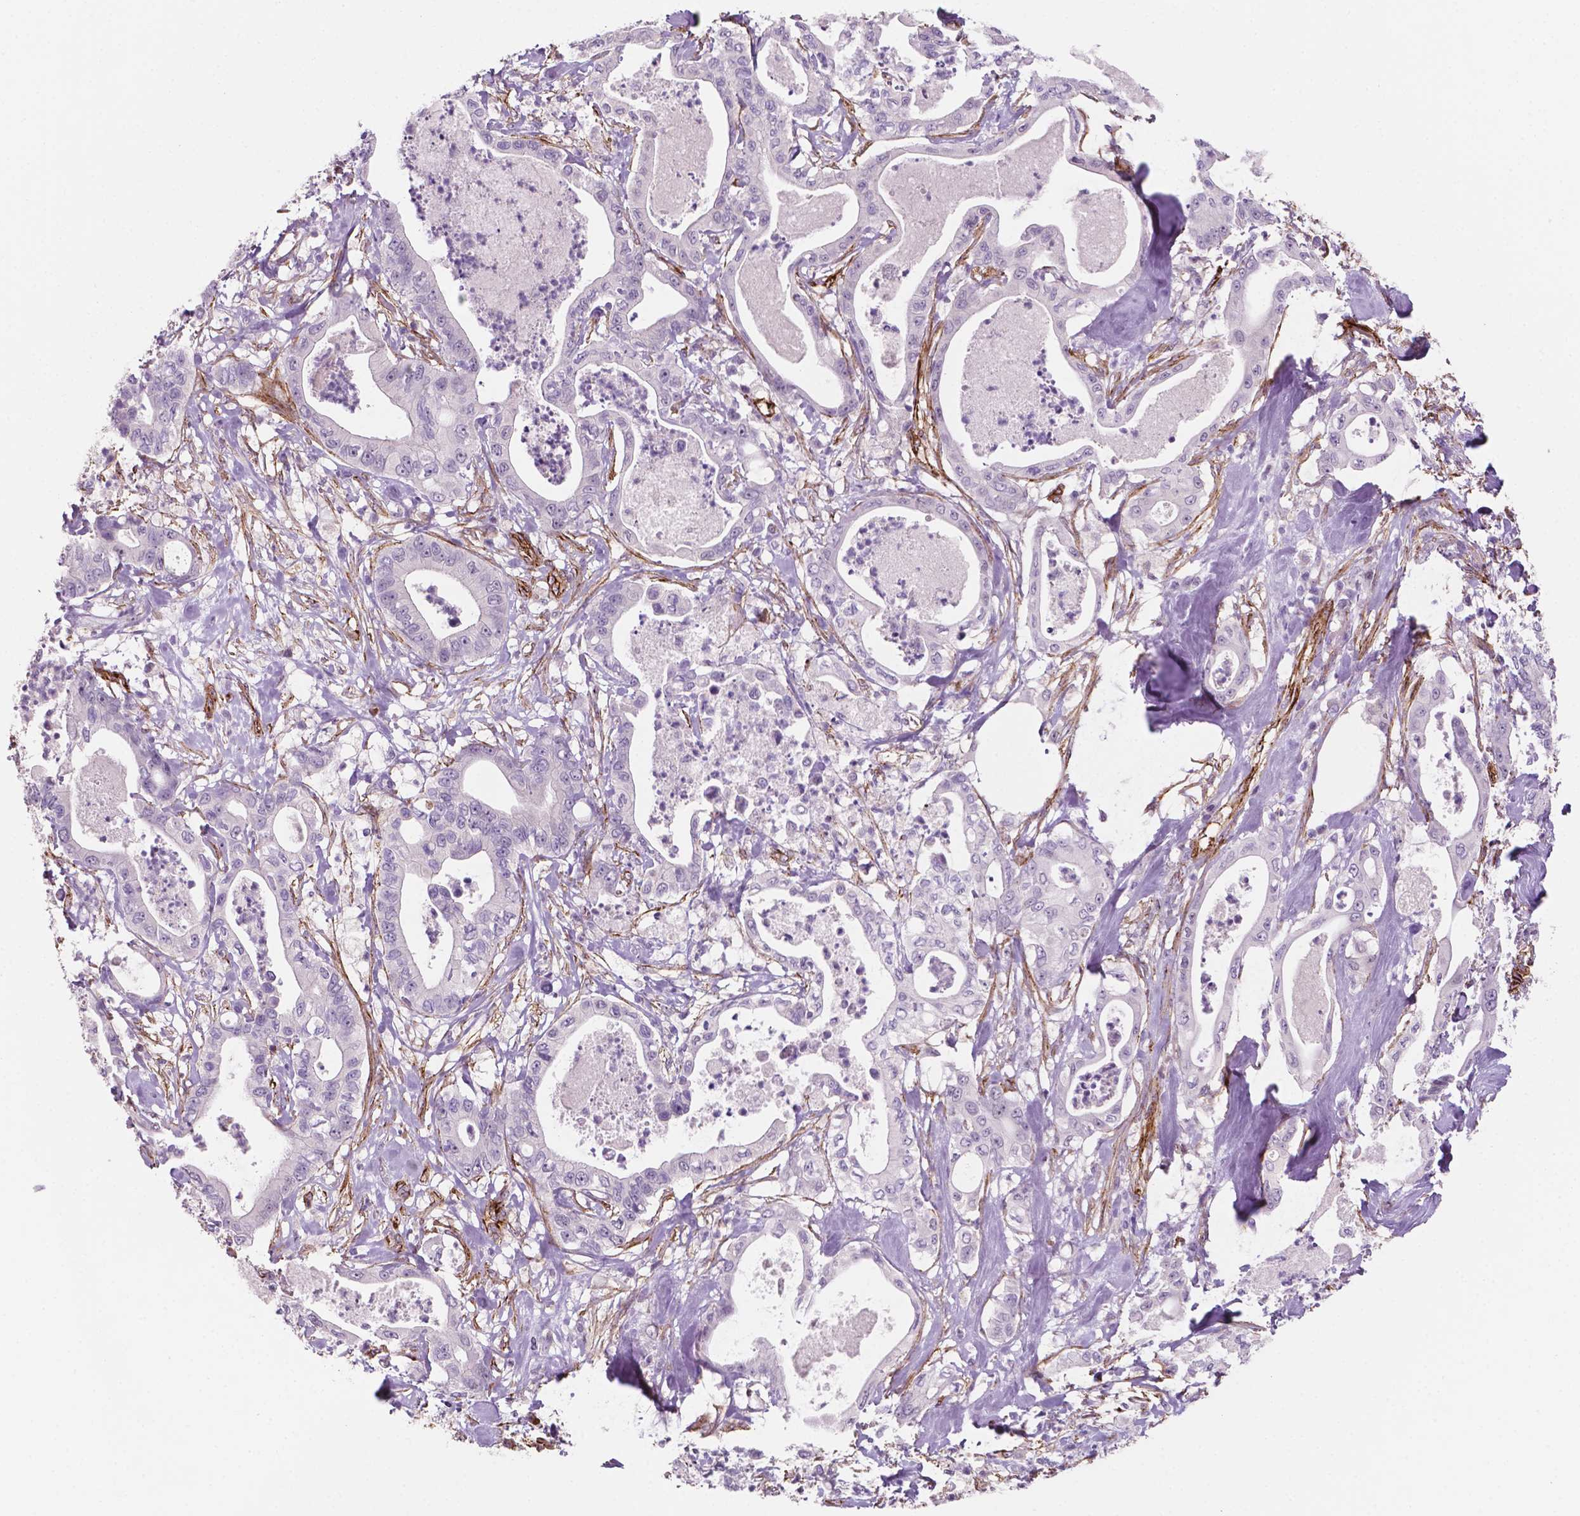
{"staining": {"intensity": "negative", "quantity": "none", "location": "none"}, "tissue": "pancreatic cancer", "cell_type": "Tumor cells", "image_type": "cancer", "snomed": [{"axis": "morphology", "description": "Adenocarcinoma, NOS"}, {"axis": "topography", "description": "Pancreas"}], "caption": "This is an IHC micrograph of pancreatic cancer (adenocarcinoma). There is no positivity in tumor cells.", "gene": "EGFL8", "patient": {"sex": "male", "age": 71}}